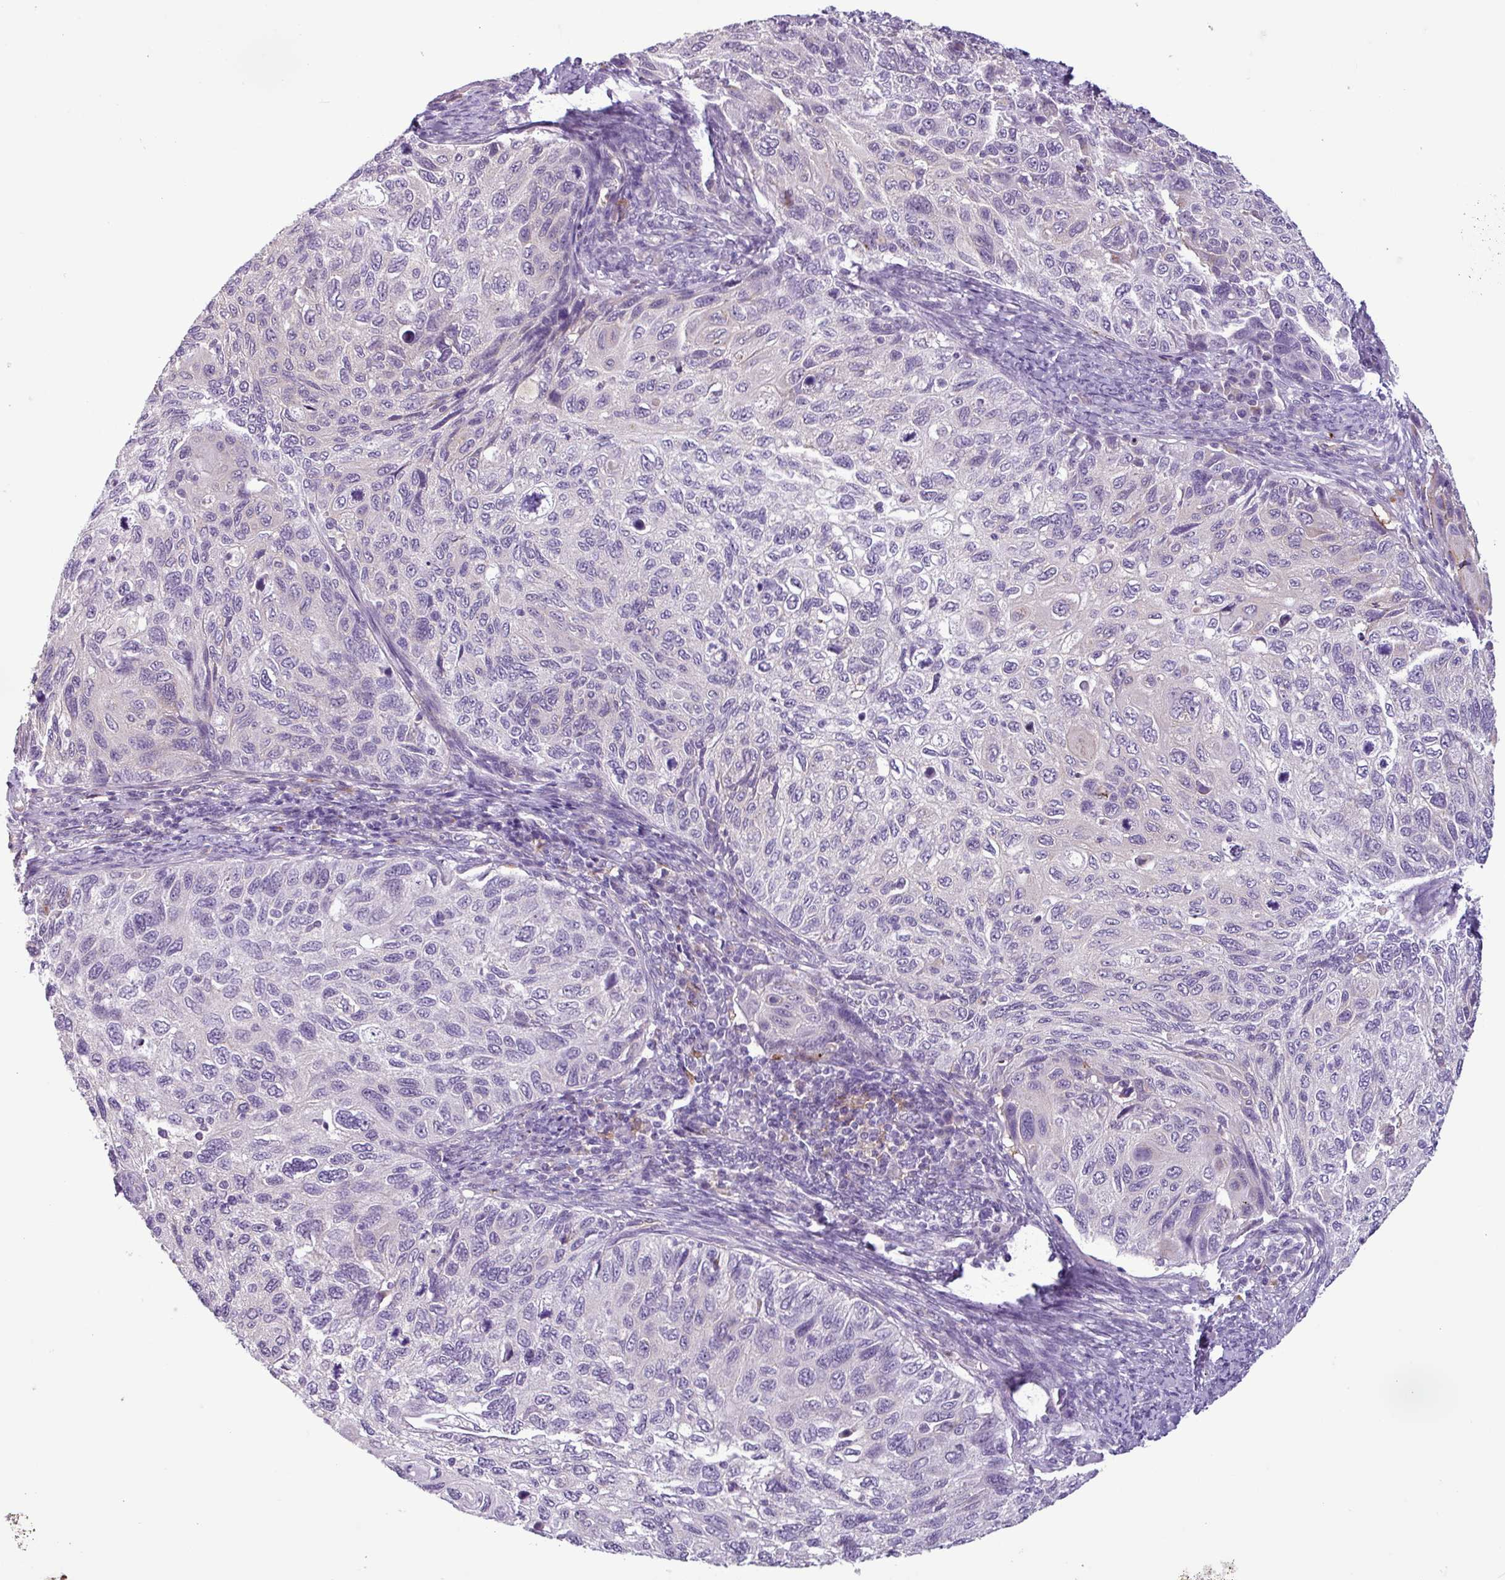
{"staining": {"intensity": "negative", "quantity": "none", "location": "none"}, "tissue": "cervical cancer", "cell_type": "Tumor cells", "image_type": "cancer", "snomed": [{"axis": "morphology", "description": "Squamous cell carcinoma, NOS"}, {"axis": "topography", "description": "Cervix"}], "caption": "DAB immunohistochemical staining of human cervical cancer (squamous cell carcinoma) reveals no significant expression in tumor cells.", "gene": "C9orf24", "patient": {"sex": "female", "age": 70}}